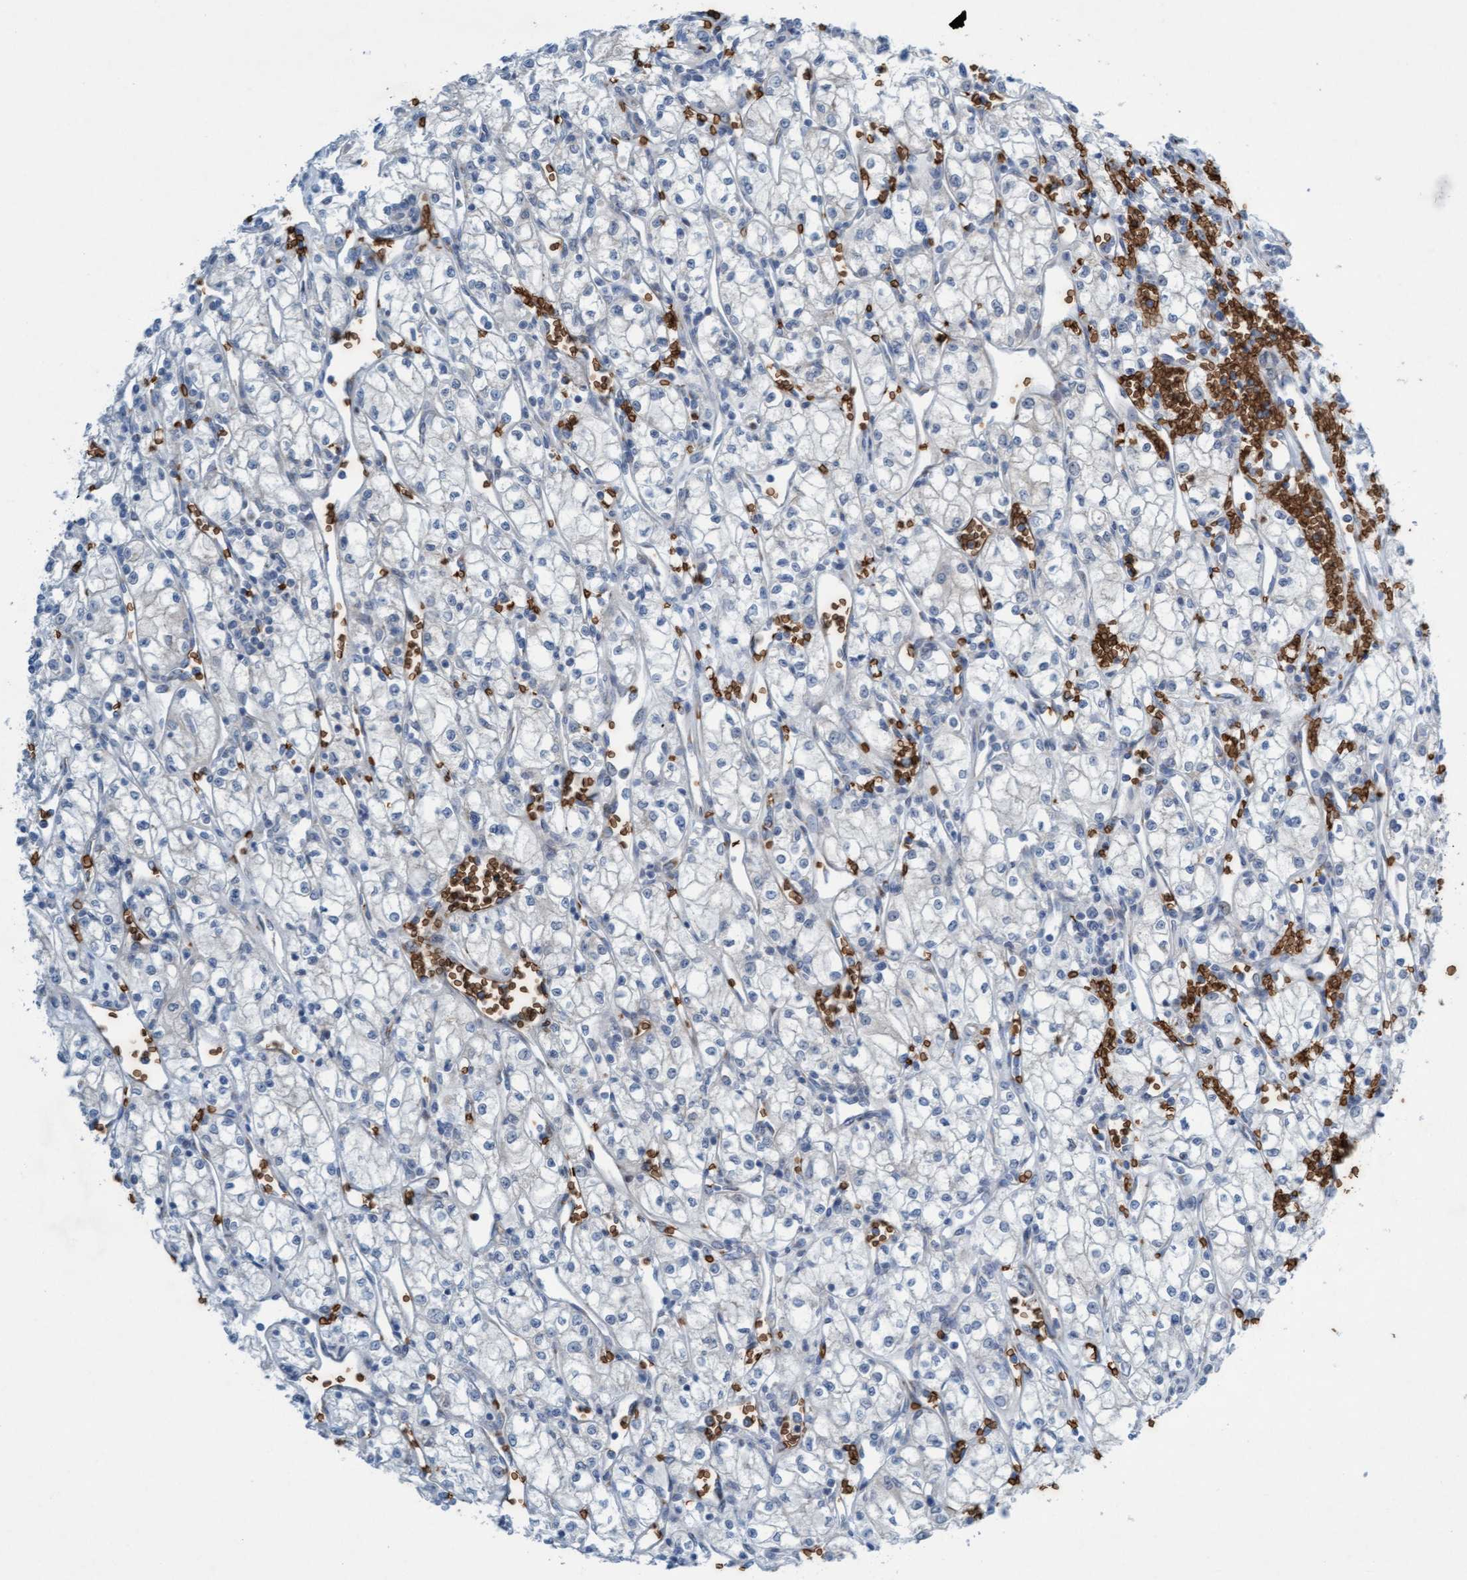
{"staining": {"intensity": "negative", "quantity": "none", "location": "none"}, "tissue": "renal cancer", "cell_type": "Tumor cells", "image_type": "cancer", "snomed": [{"axis": "morphology", "description": "Adenocarcinoma, NOS"}, {"axis": "topography", "description": "Kidney"}], "caption": "An immunohistochemistry micrograph of renal cancer (adenocarcinoma) is shown. There is no staining in tumor cells of renal cancer (adenocarcinoma). The staining is performed using DAB brown chromogen with nuclei counter-stained in using hematoxylin.", "gene": "SPEM2", "patient": {"sex": "male", "age": 59}}